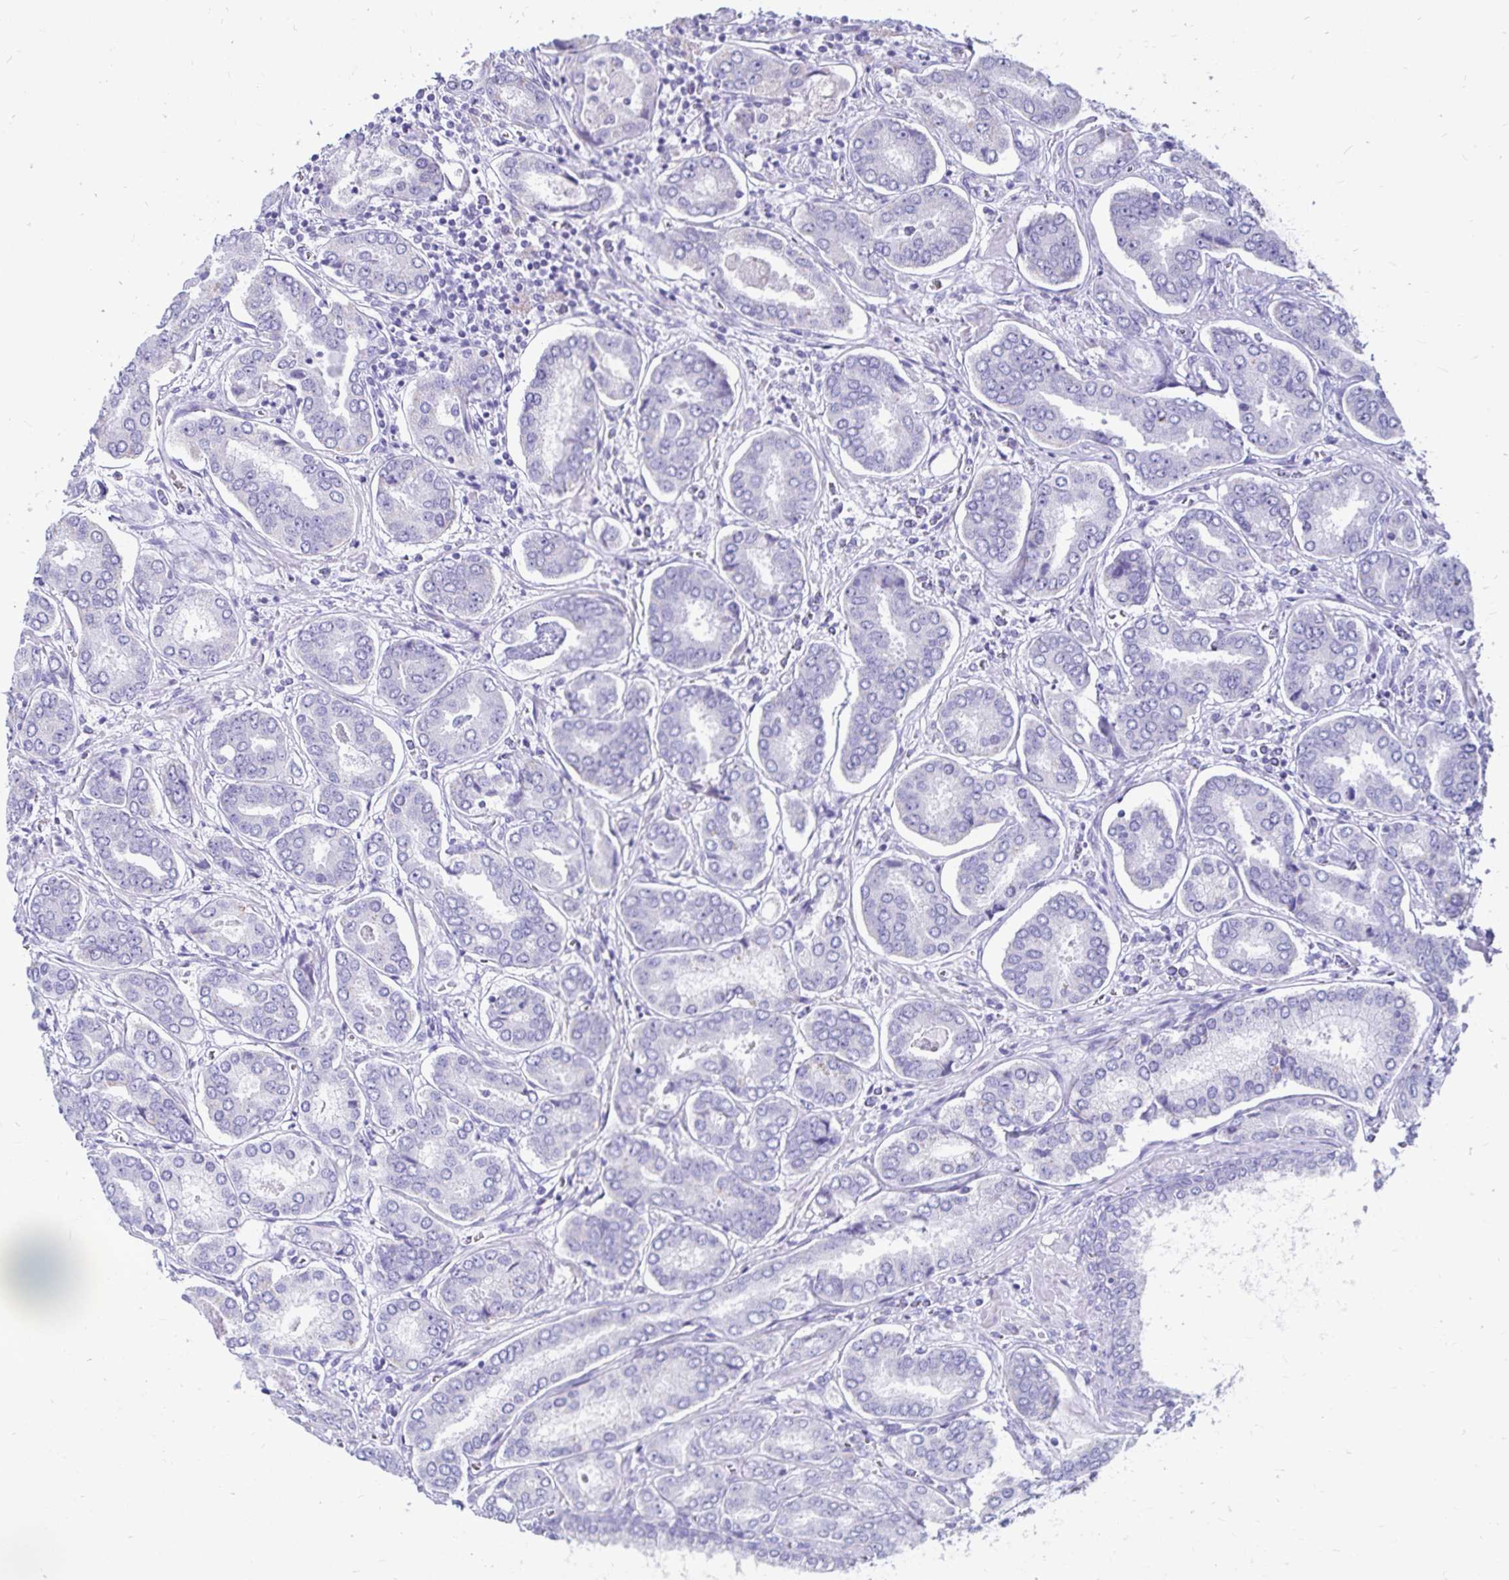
{"staining": {"intensity": "negative", "quantity": "none", "location": "none"}, "tissue": "prostate cancer", "cell_type": "Tumor cells", "image_type": "cancer", "snomed": [{"axis": "morphology", "description": "Adenocarcinoma, High grade"}, {"axis": "topography", "description": "Prostate"}], "caption": "Micrograph shows no protein staining in tumor cells of prostate cancer tissue.", "gene": "ZPBP2", "patient": {"sex": "male", "age": 72}}